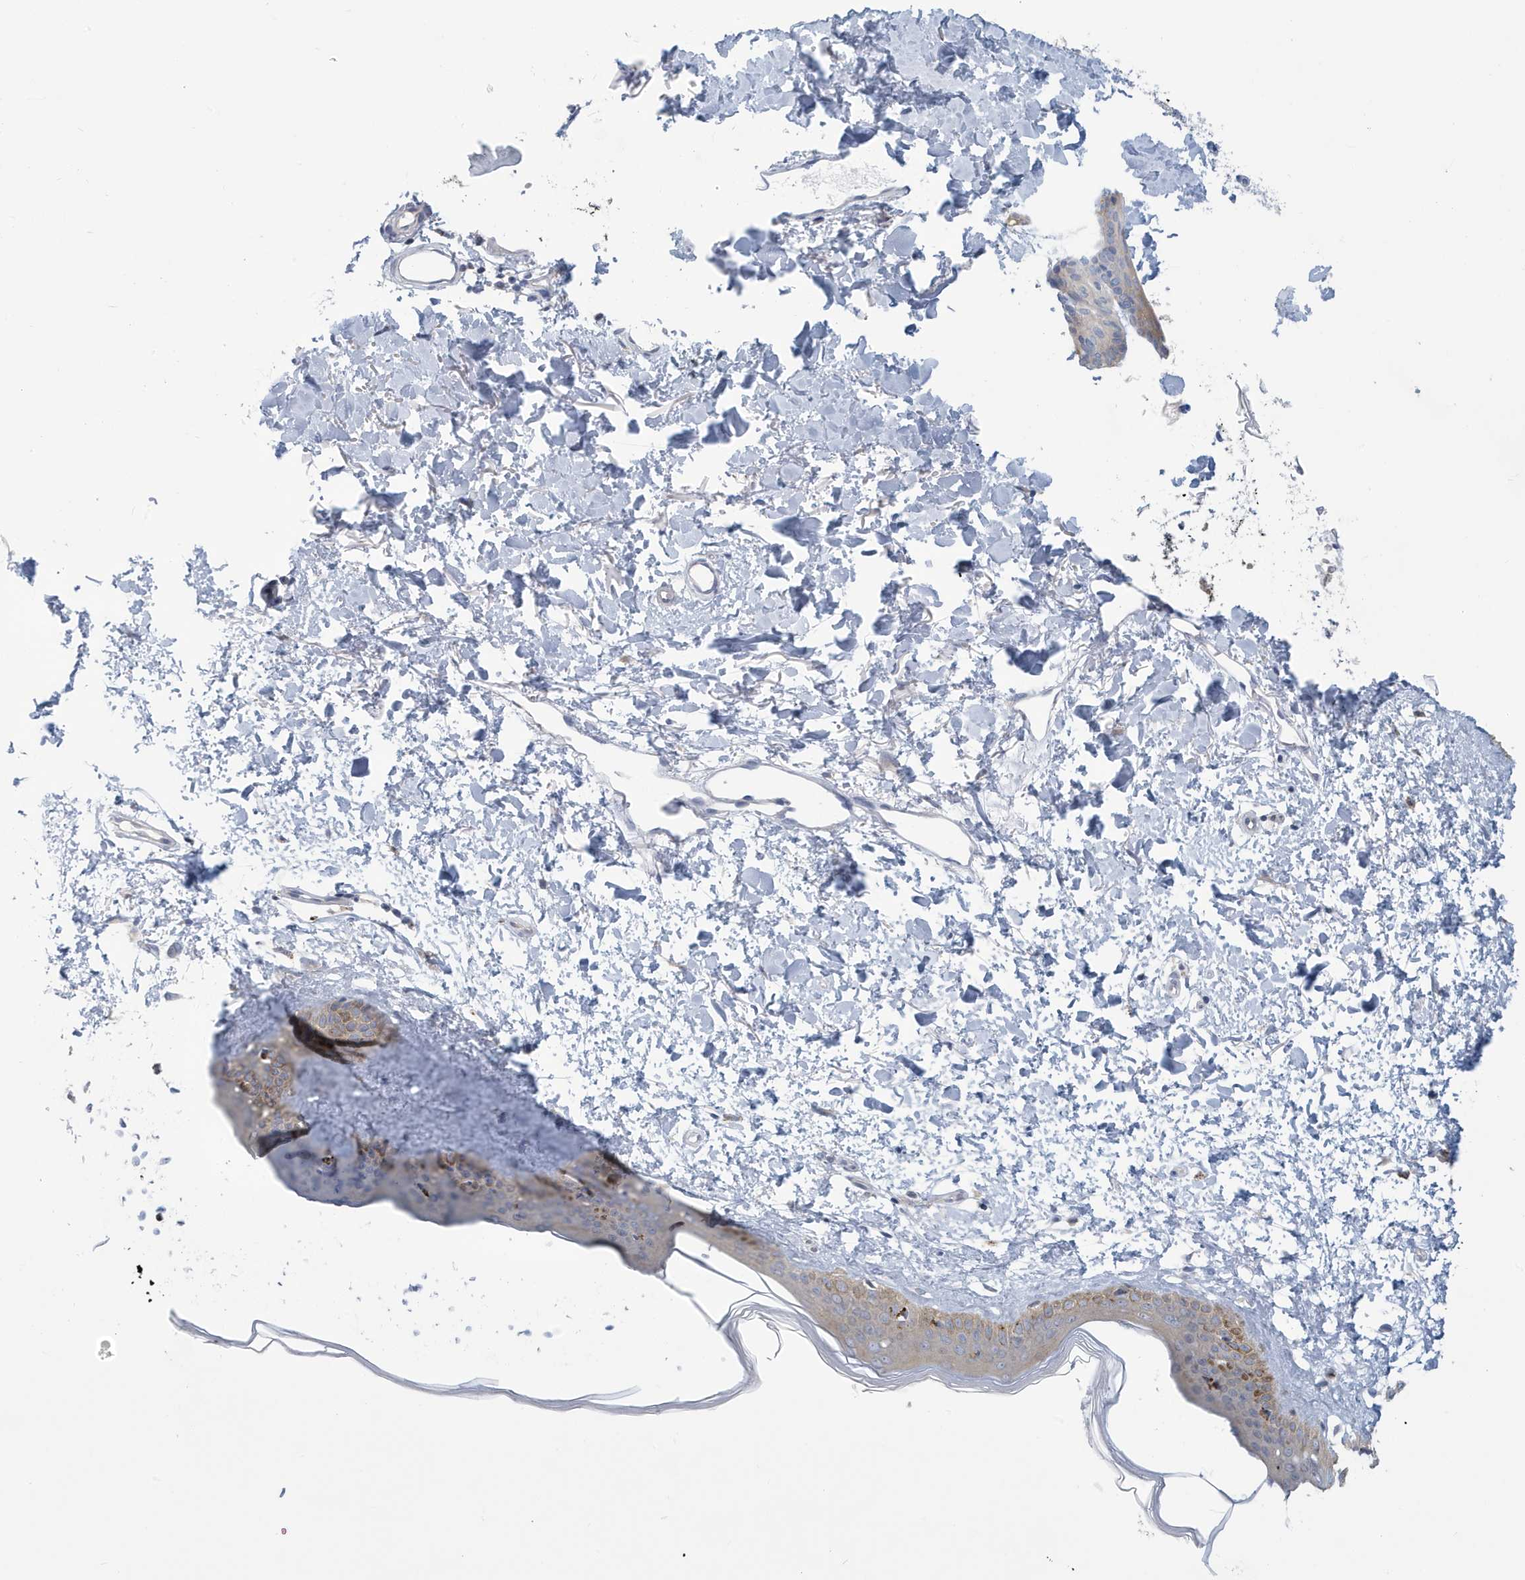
{"staining": {"intensity": "negative", "quantity": "none", "location": "none"}, "tissue": "skin", "cell_type": "Fibroblasts", "image_type": "normal", "snomed": [{"axis": "morphology", "description": "Normal tissue, NOS"}, {"axis": "topography", "description": "Skin"}], "caption": "DAB immunohistochemical staining of unremarkable human skin reveals no significant staining in fibroblasts.", "gene": "VTA1", "patient": {"sex": "female", "age": 58}}